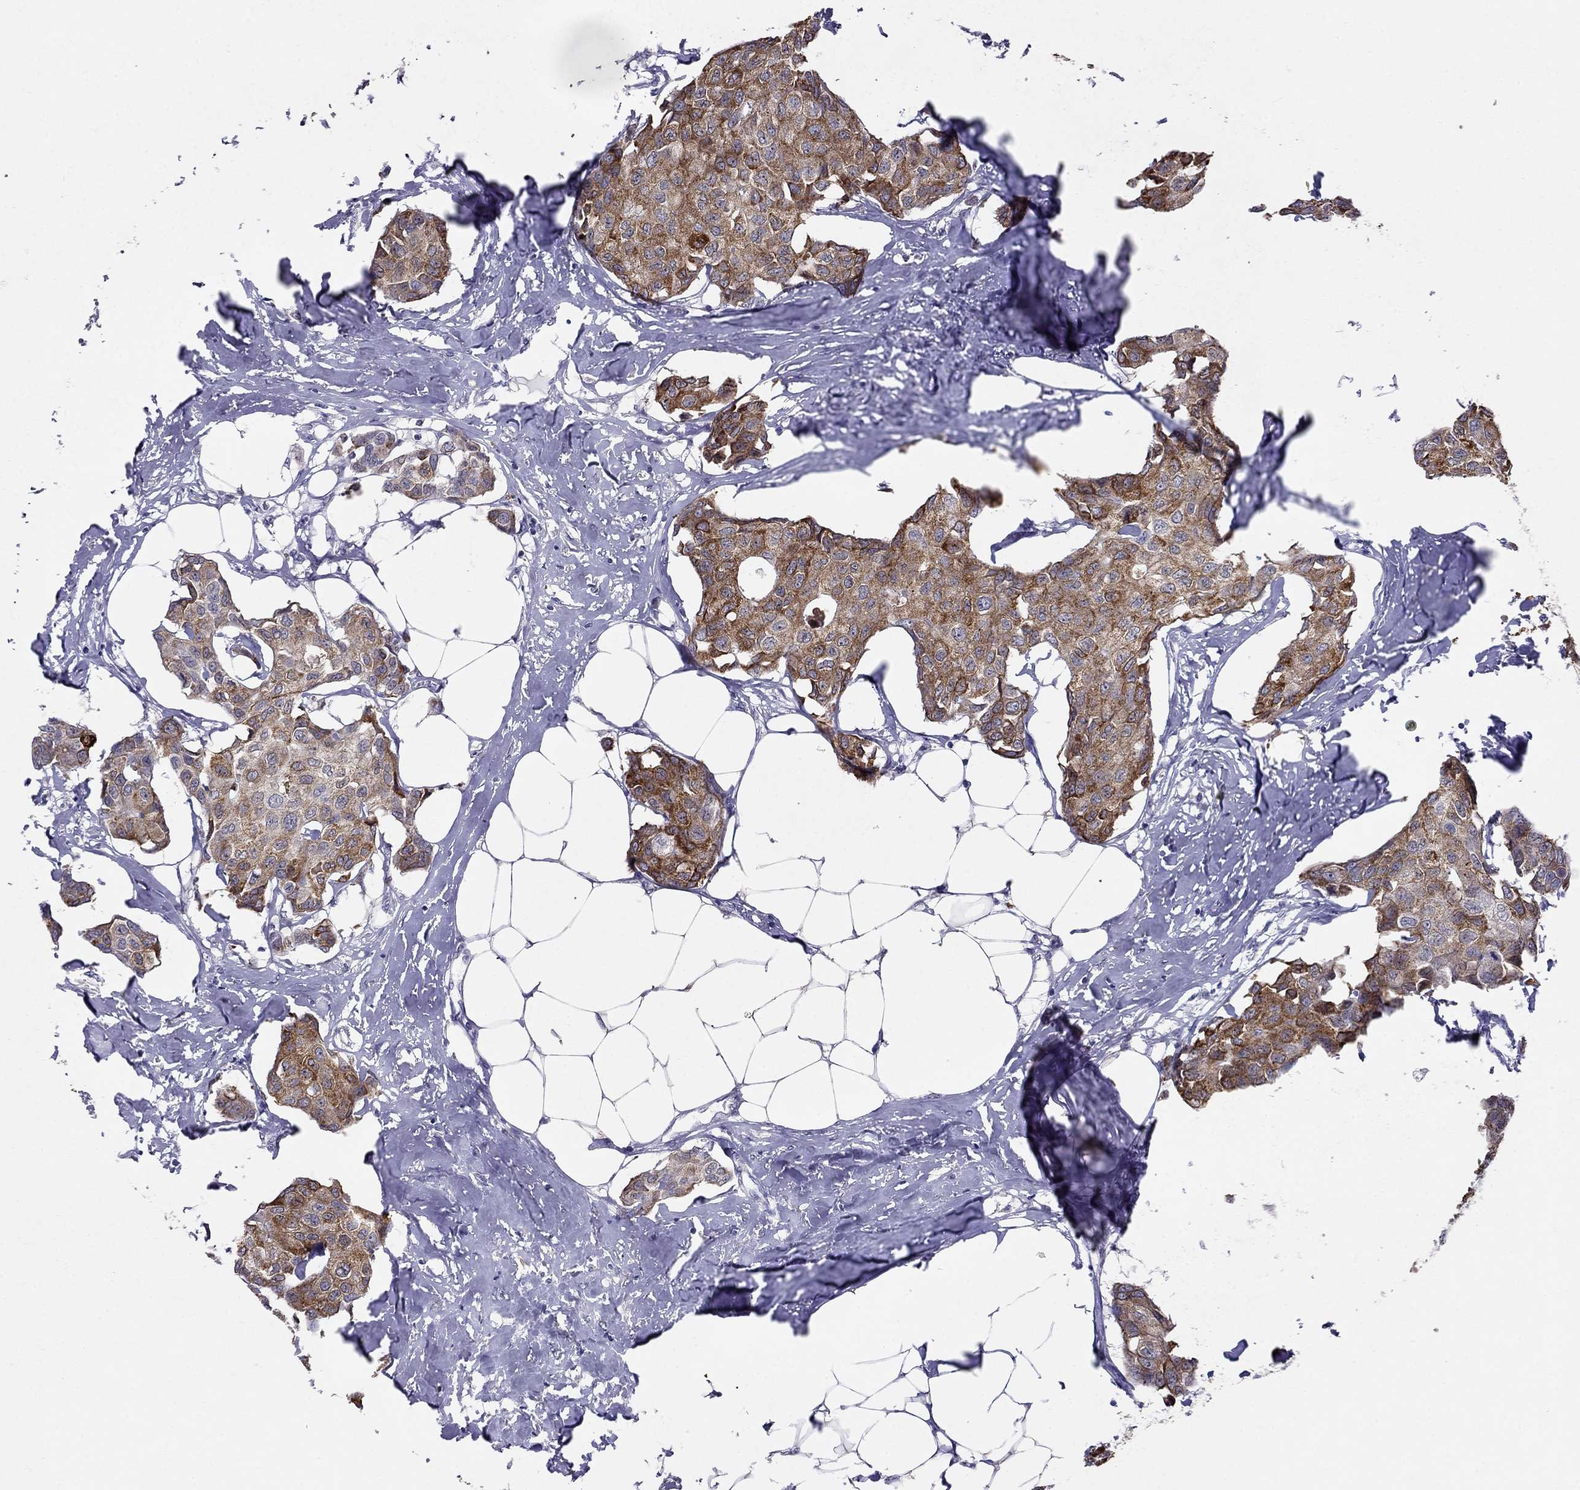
{"staining": {"intensity": "moderate", "quantity": "25%-75%", "location": "cytoplasmic/membranous"}, "tissue": "breast cancer", "cell_type": "Tumor cells", "image_type": "cancer", "snomed": [{"axis": "morphology", "description": "Duct carcinoma"}, {"axis": "topography", "description": "Breast"}], "caption": "Tumor cells display medium levels of moderate cytoplasmic/membranous positivity in about 25%-75% of cells in breast cancer (invasive ductal carcinoma).", "gene": "MYO3B", "patient": {"sex": "female", "age": 80}}